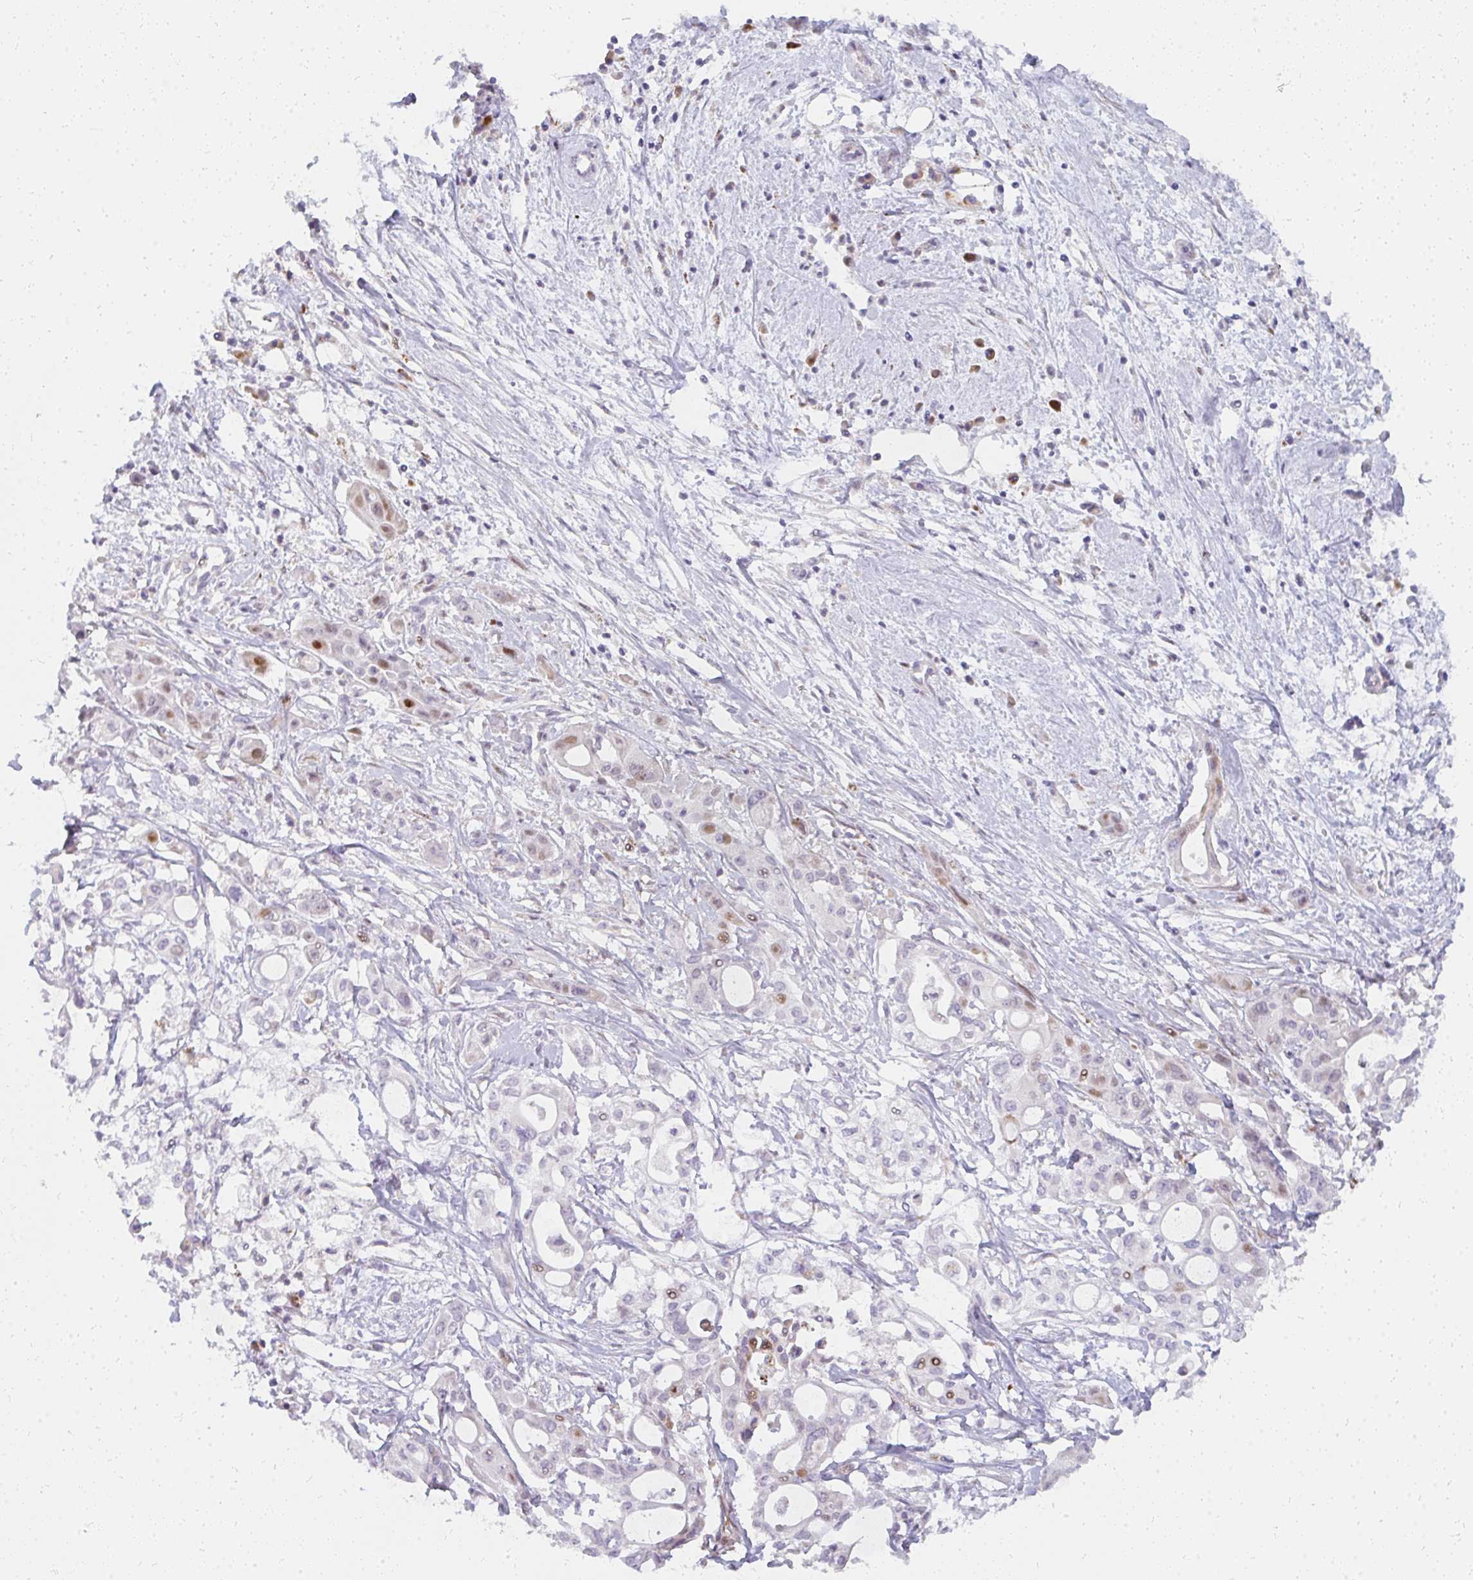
{"staining": {"intensity": "moderate", "quantity": "<25%", "location": "nuclear"}, "tissue": "pancreatic cancer", "cell_type": "Tumor cells", "image_type": "cancer", "snomed": [{"axis": "morphology", "description": "Adenocarcinoma, NOS"}, {"axis": "topography", "description": "Pancreas"}], "caption": "Pancreatic adenocarcinoma stained with a protein marker displays moderate staining in tumor cells.", "gene": "PLA2G5", "patient": {"sex": "female", "age": 68}}